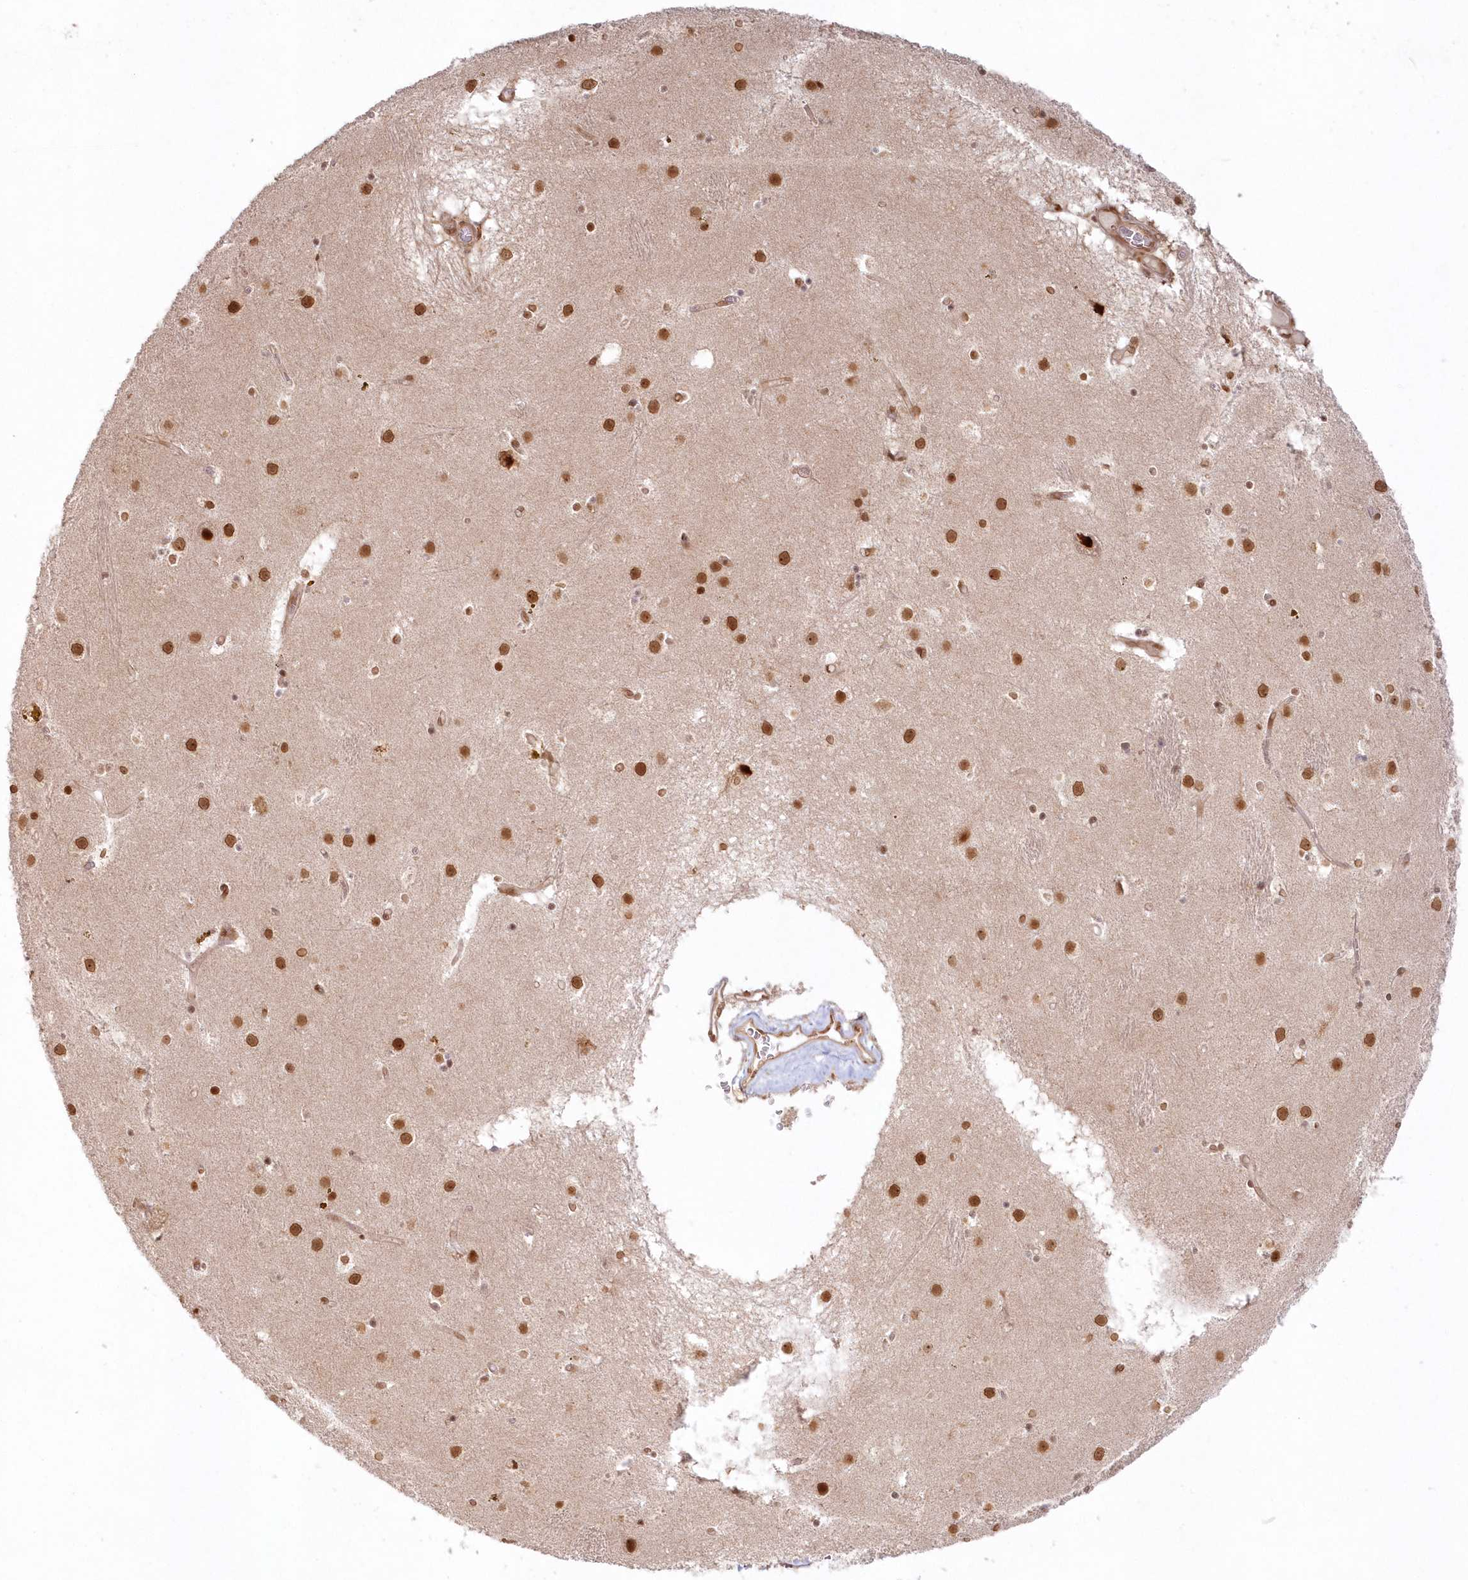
{"staining": {"intensity": "moderate", "quantity": ">75%", "location": "nuclear"}, "tissue": "caudate", "cell_type": "Glial cells", "image_type": "normal", "snomed": [{"axis": "morphology", "description": "Normal tissue, NOS"}, {"axis": "topography", "description": "Lateral ventricle wall"}], "caption": "Unremarkable caudate reveals moderate nuclear expression in about >75% of glial cells, visualized by immunohistochemistry. The staining was performed using DAB (3,3'-diaminobenzidine), with brown indicating positive protein expression. Nuclei are stained blue with hematoxylin.", "gene": "TOGARAM2", "patient": {"sex": "male", "age": 70}}